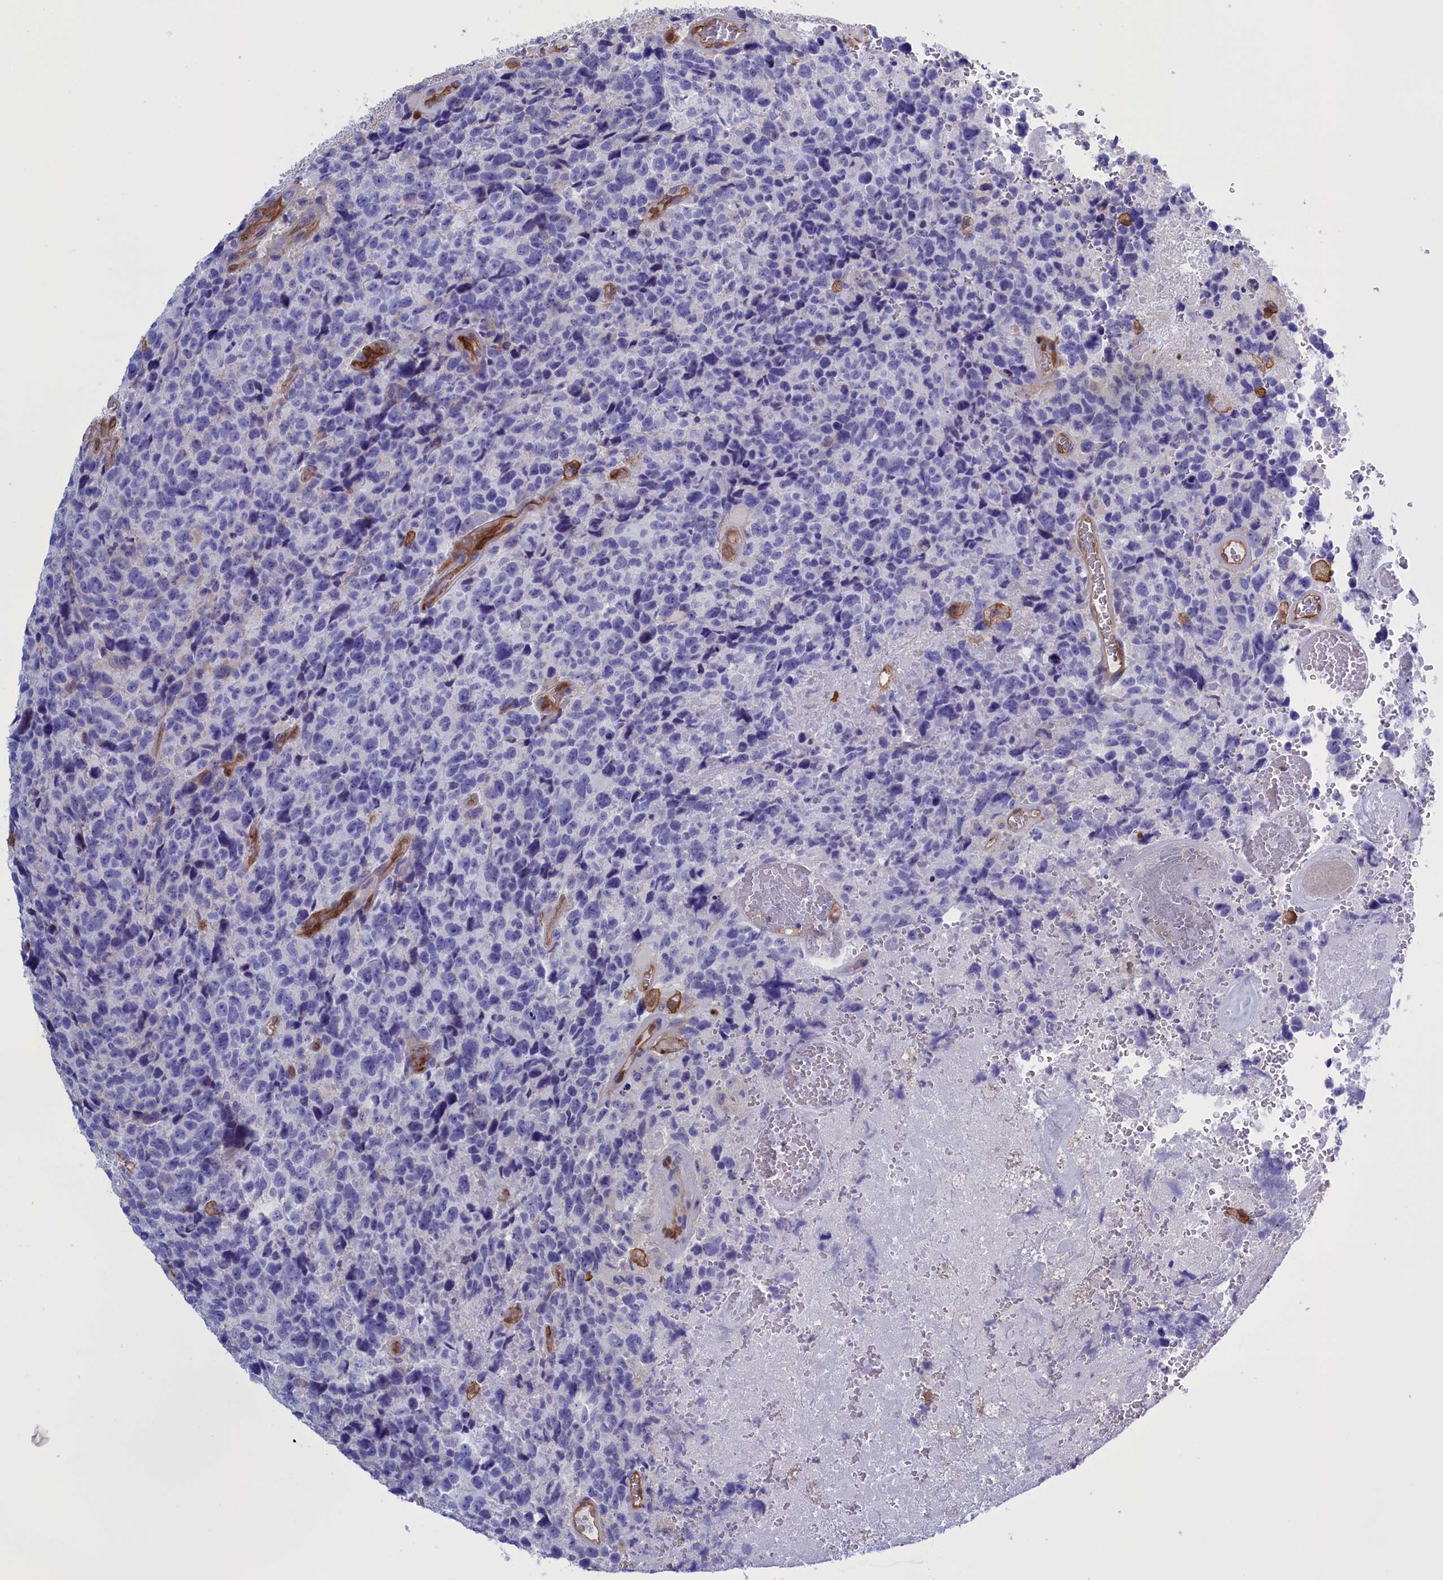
{"staining": {"intensity": "negative", "quantity": "none", "location": "none"}, "tissue": "glioma", "cell_type": "Tumor cells", "image_type": "cancer", "snomed": [{"axis": "morphology", "description": "Glioma, malignant, High grade"}, {"axis": "topography", "description": "Brain"}], "caption": "IHC image of human glioma stained for a protein (brown), which exhibits no positivity in tumor cells.", "gene": "ARHGAP18", "patient": {"sex": "male", "age": 69}}